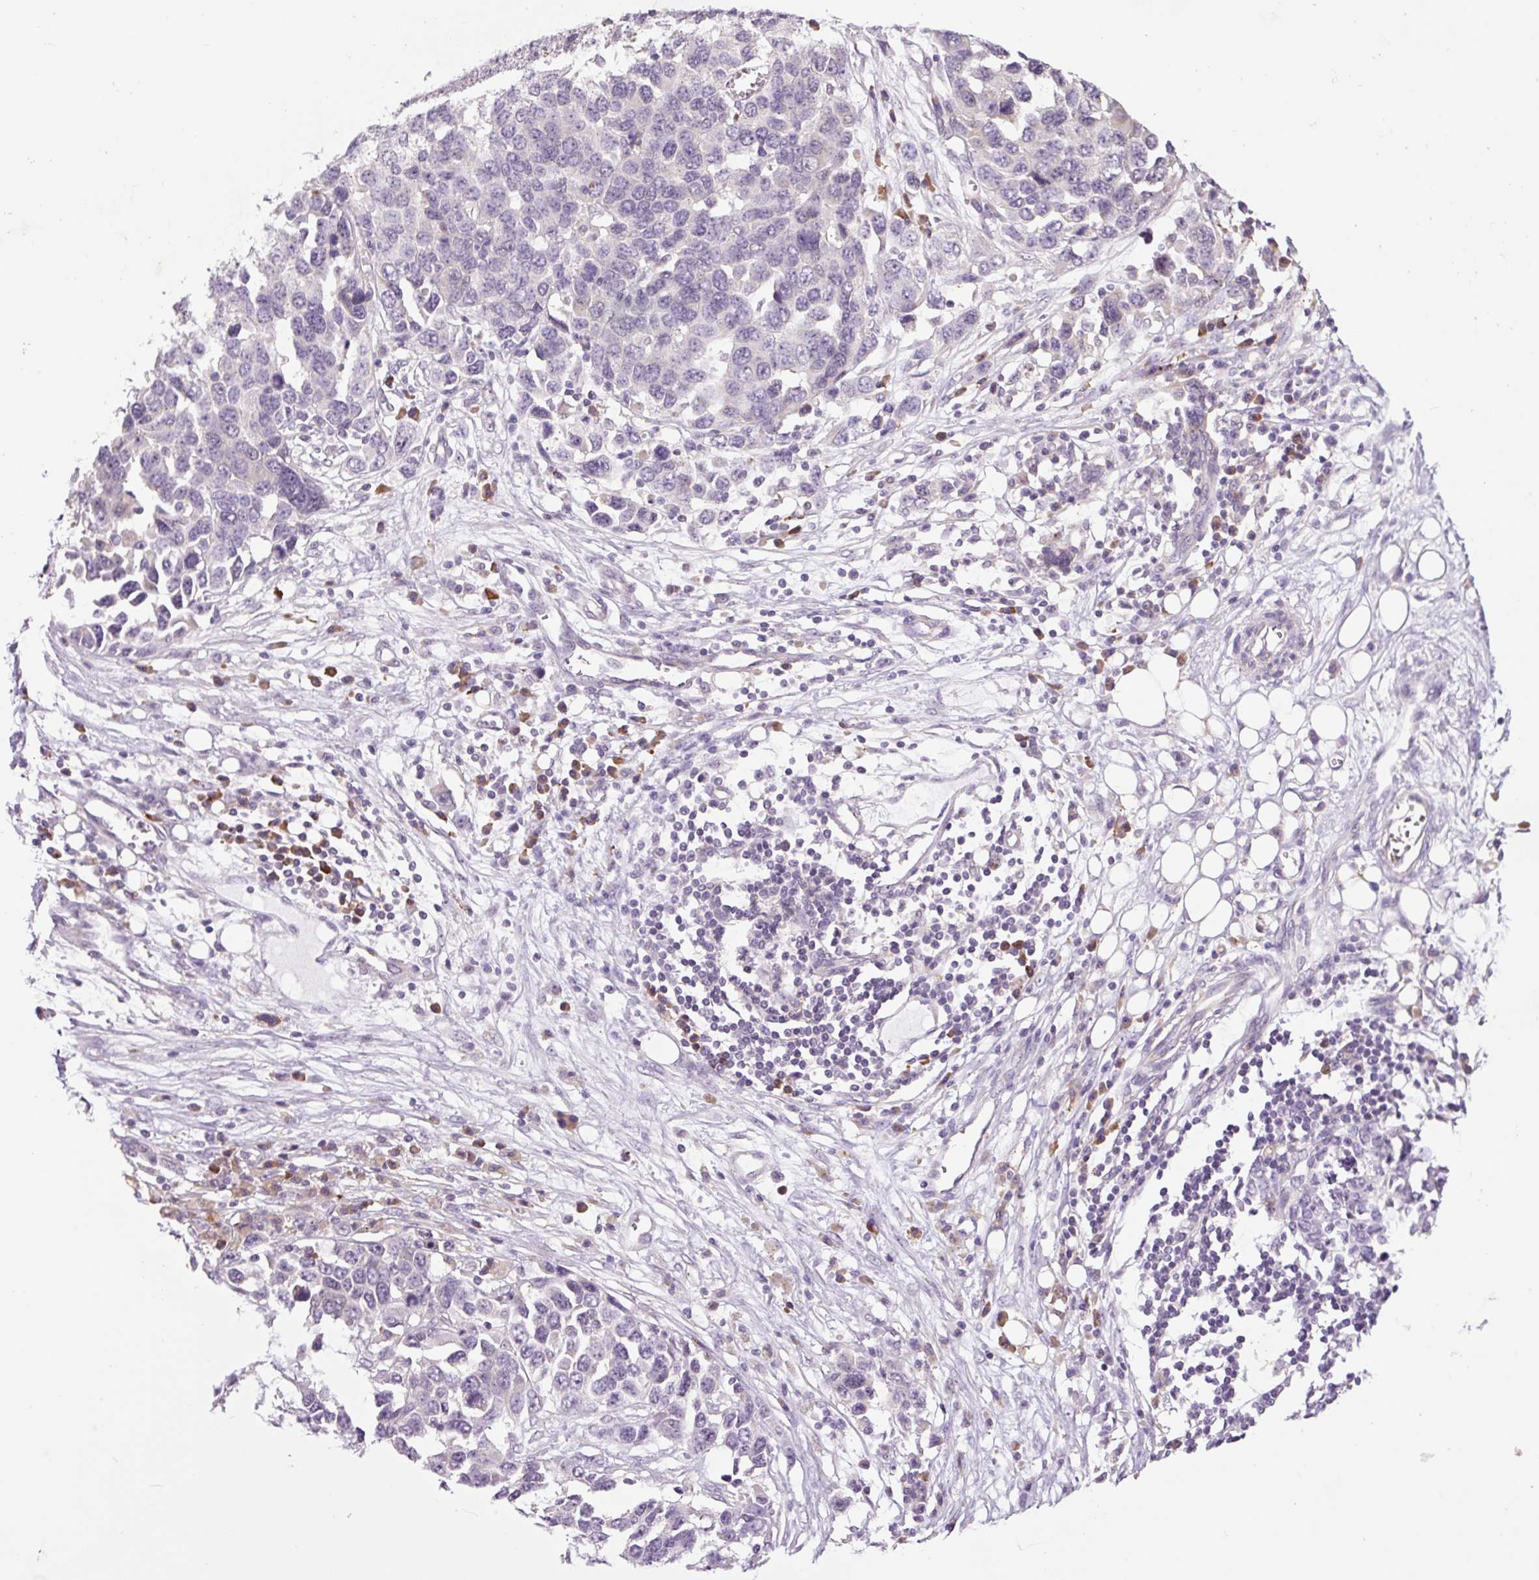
{"staining": {"intensity": "negative", "quantity": "none", "location": "none"}, "tissue": "ovarian cancer", "cell_type": "Tumor cells", "image_type": "cancer", "snomed": [{"axis": "morphology", "description": "Cystadenocarcinoma, serous, NOS"}, {"axis": "topography", "description": "Ovary"}], "caption": "Ovarian cancer was stained to show a protein in brown. There is no significant staining in tumor cells.", "gene": "TMEM100", "patient": {"sex": "female", "age": 76}}